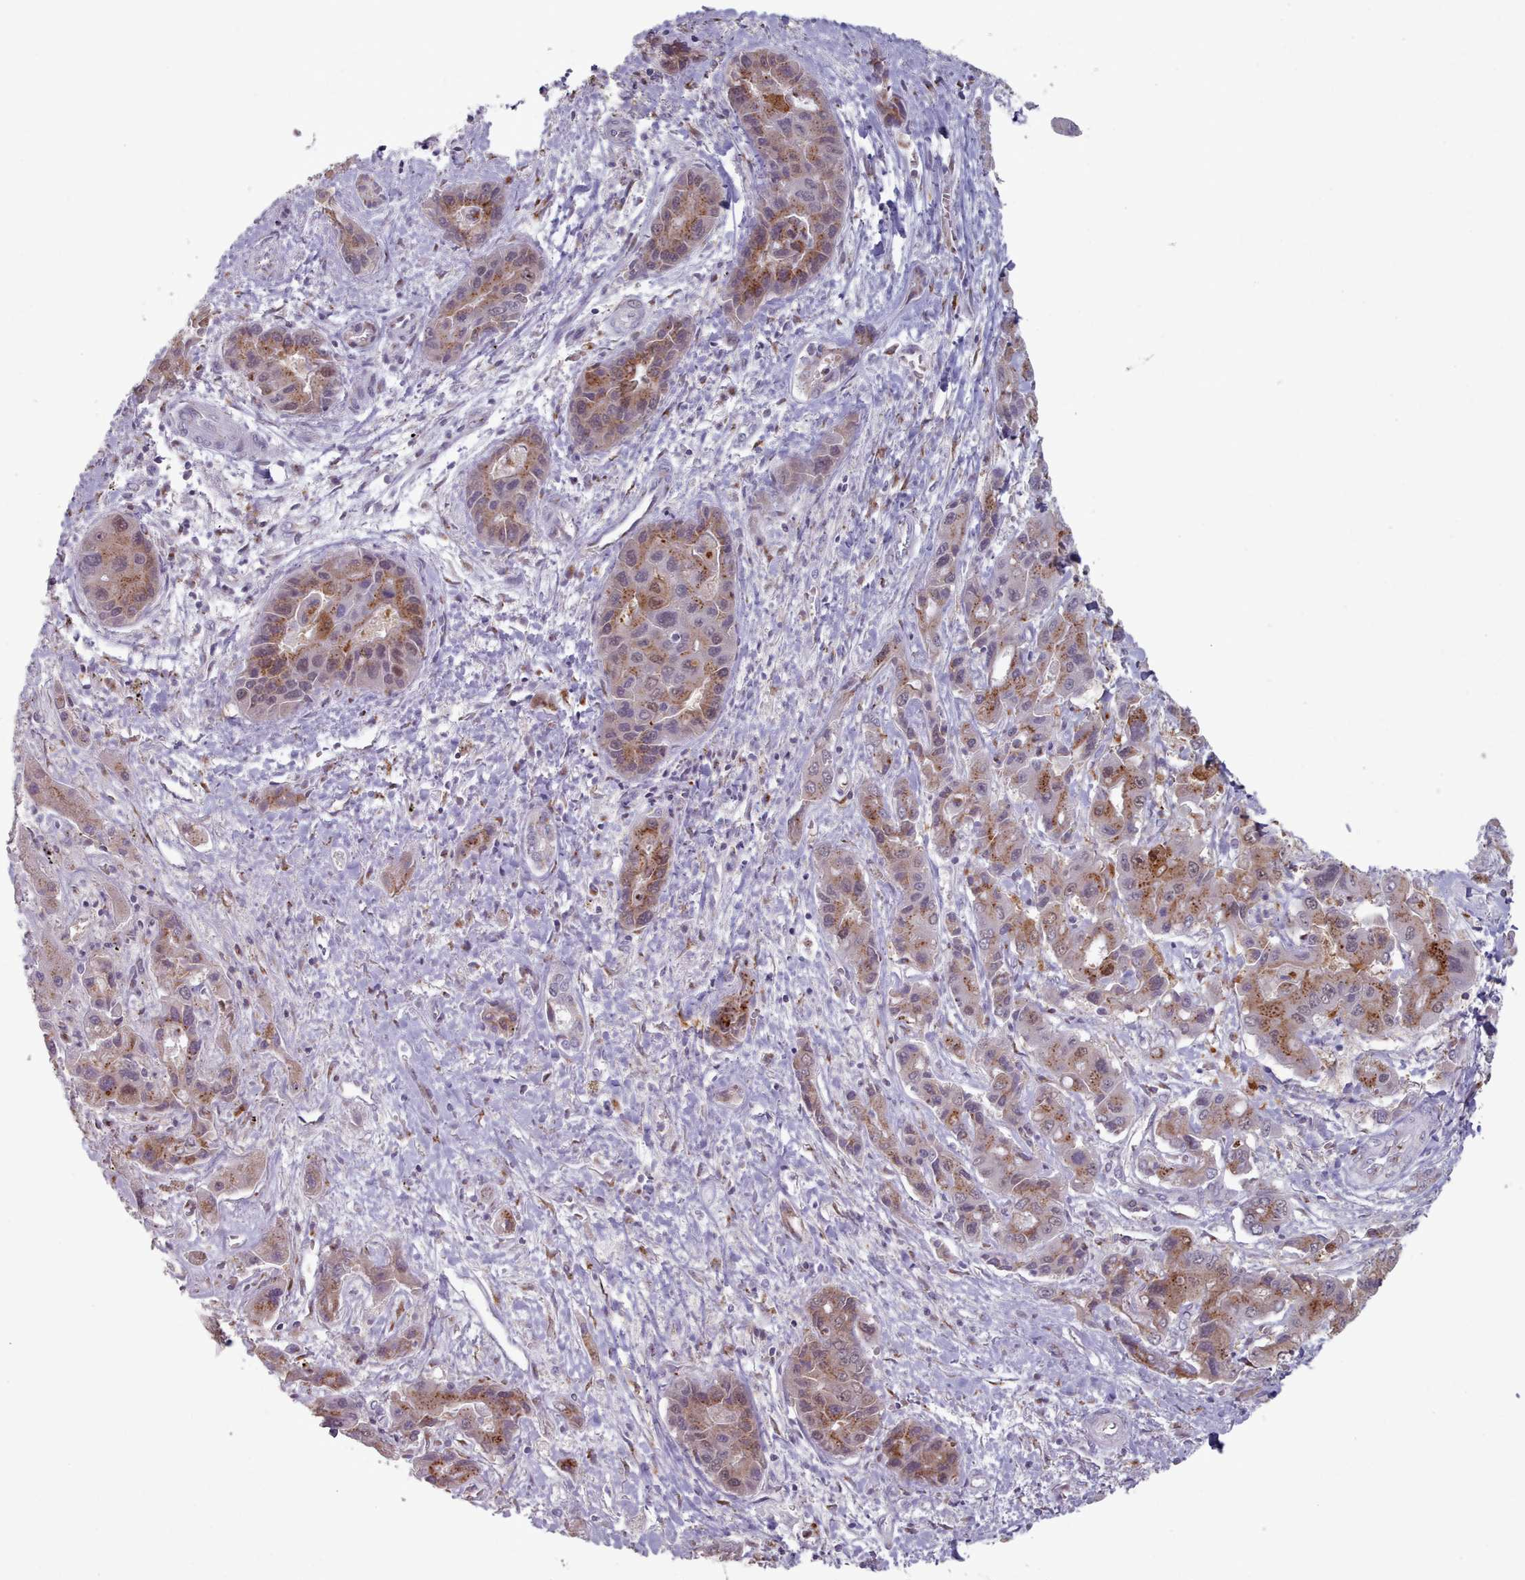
{"staining": {"intensity": "moderate", "quantity": ">75%", "location": "cytoplasmic/membranous"}, "tissue": "liver cancer", "cell_type": "Tumor cells", "image_type": "cancer", "snomed": [{"axis": "morphology", "description": "Cholangiocarcinoma"}, {"axis": "topography", "description": "Liver"}], "caption": "Immunohistochemistry staining of cholangiocarcinoma (liver), which demonstrates medium levels of moderate cytoplasmic/membranous staining in approximately >75% of tumor cells indicating moderate cytoplasmic/membranous protein staining. The staining was performed using DAB (brown) for protein detection and nuclei were counterstained in hematoxylin (blue).", "gene": "MAN1B1", "patient": {"sex": "male", "age": 67}}